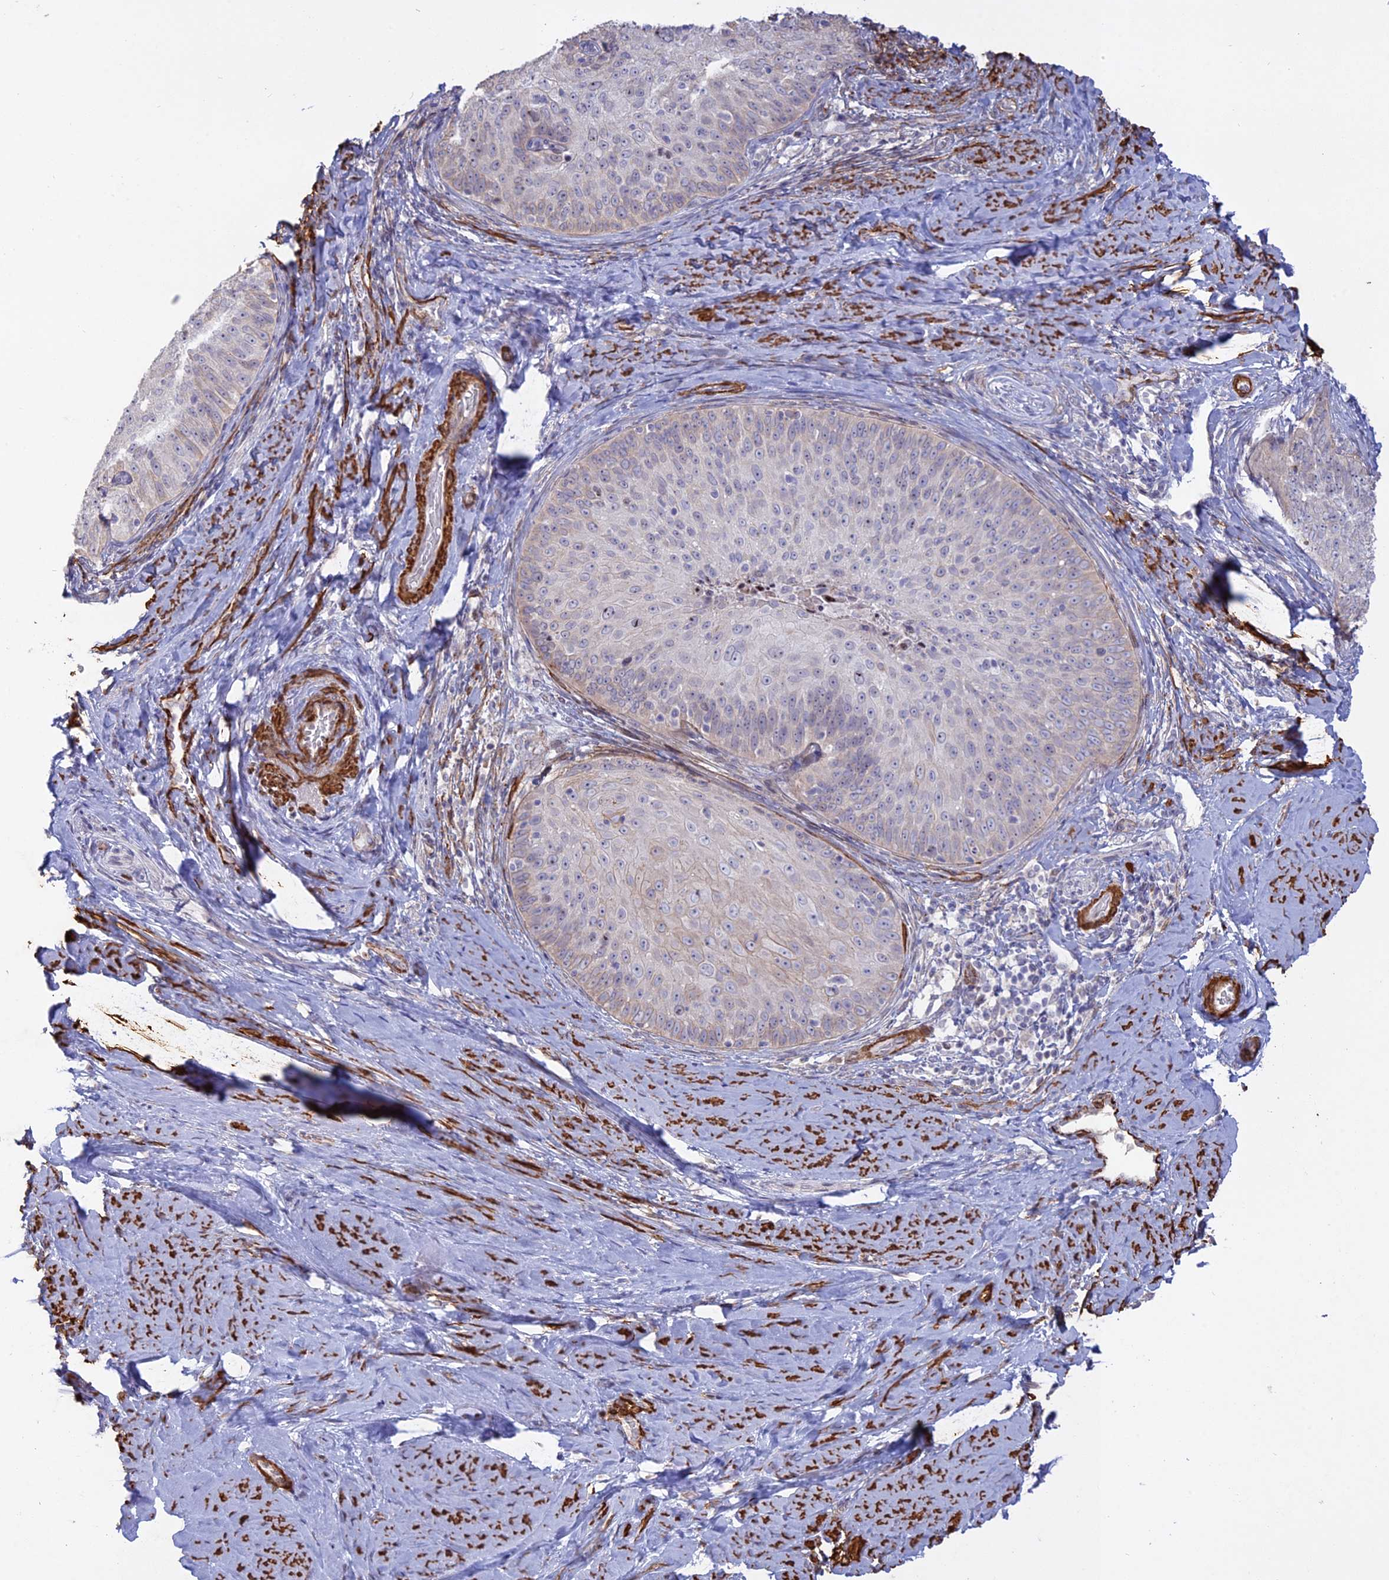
{"staining": {"intensity": "weak", "quantity": "<25%", "location": "cytoplasmic/membranous"}, "tissue": "cervical cancer", "cell_type": "Tumor cells", "image_type": "cancer", "snomed": [{"axis": "morphology", "description": "Squamous cell carcinoma, NOS"}, {"axis": "topography", "description": "Cervix"}], "caption": "The photomicrograph exhibits no staining of tumor cells in cervical cancer (squamous cell carcinoma).", "gene": "CCDC154", "patient": {"sex": "female", "age": 50}}